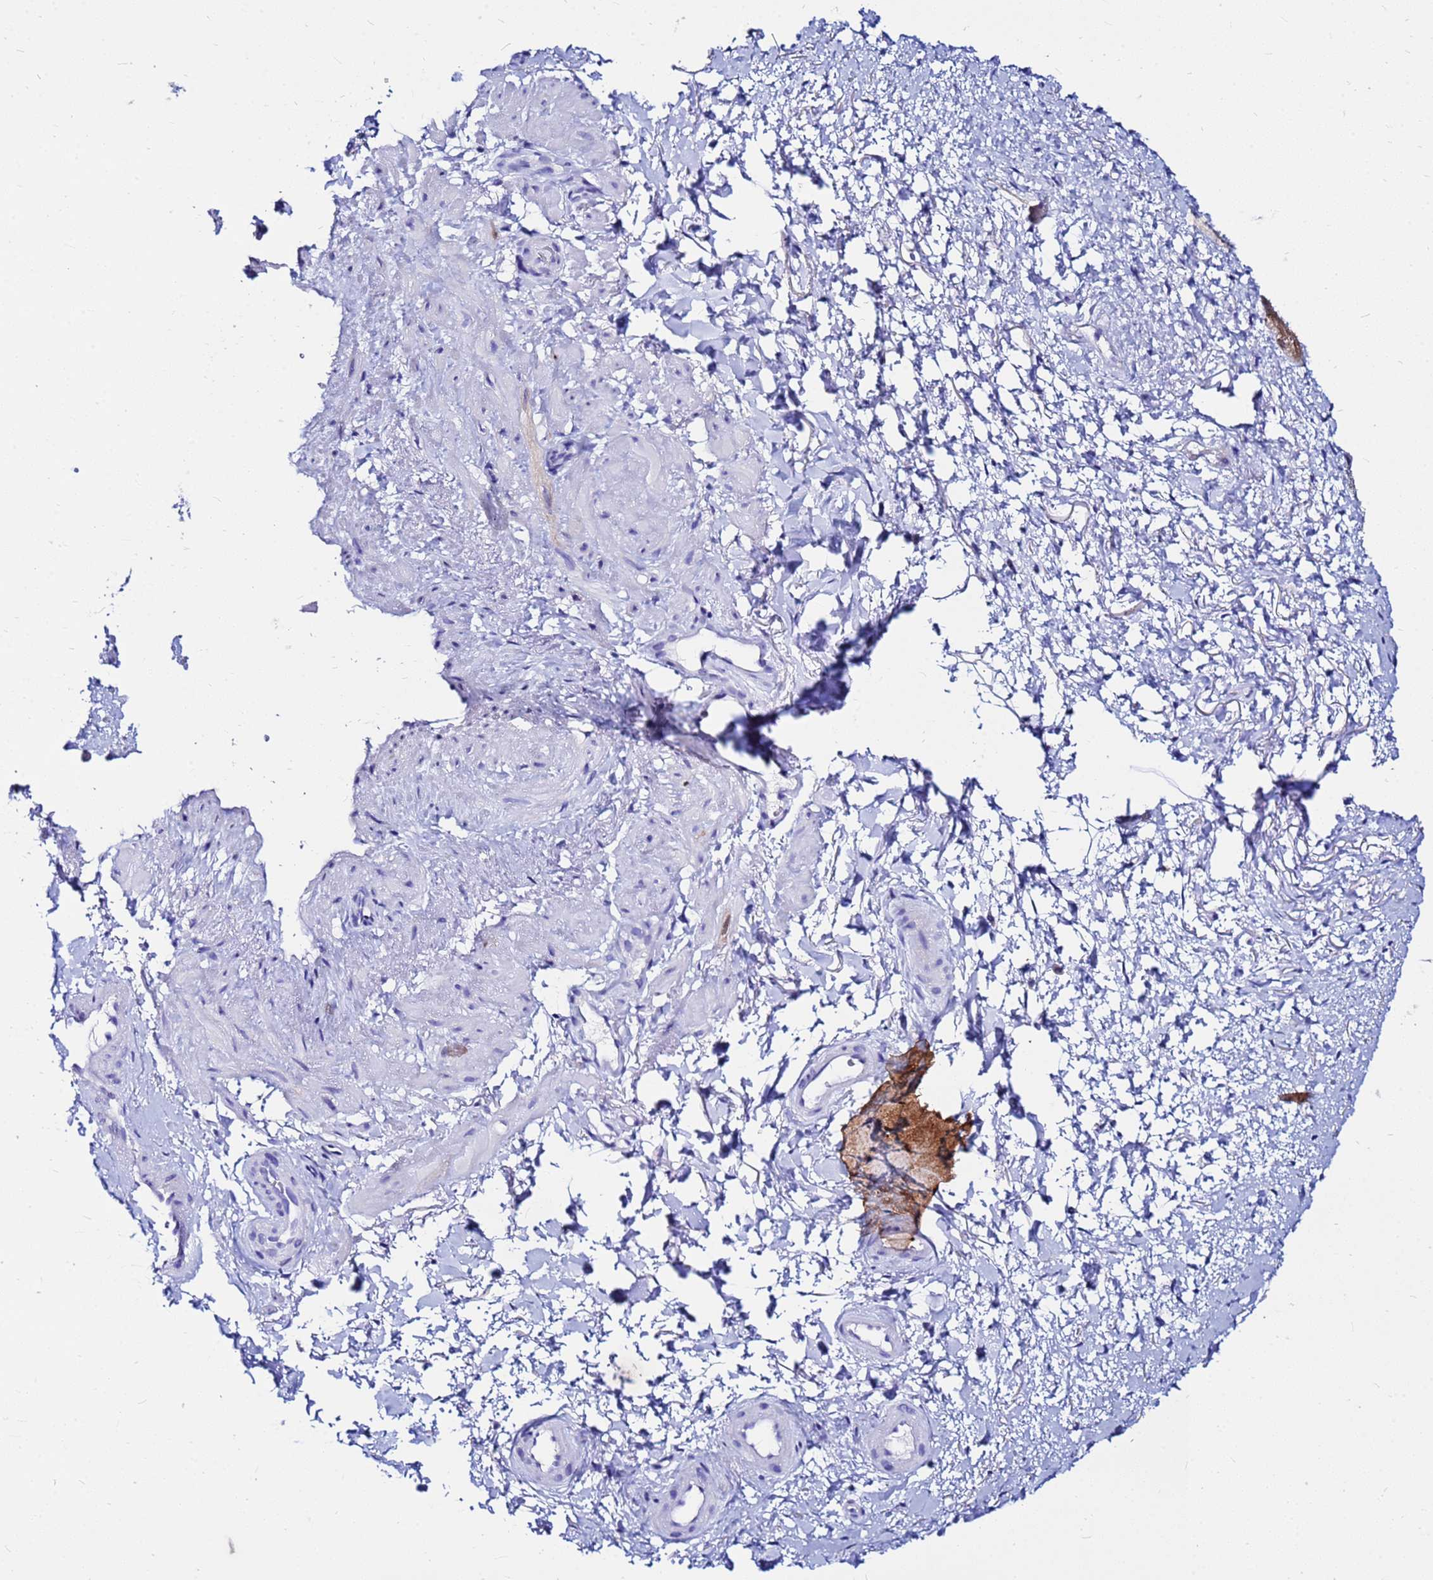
{"staining": {"intensity": "negative", "quantity": "none", "location": "none"}, "tissue": "smooth muscle", "cell_type": "Smooth muscle cells", "image_type": "normal", "snomed": [{"axis": "morphology", "description": "Normal tissue, NOS"}, {"axis": "topography", "description": "Smooth muscle"}, {"axis": "topography", "description": "Peripheral nerve tissue"}], "caption": "The micrograph displays no significant expression in smooth muscle cells of smooth muscle.", "gene": "PPP1R14C", "patient": {"sex": "male", "age": 69}}